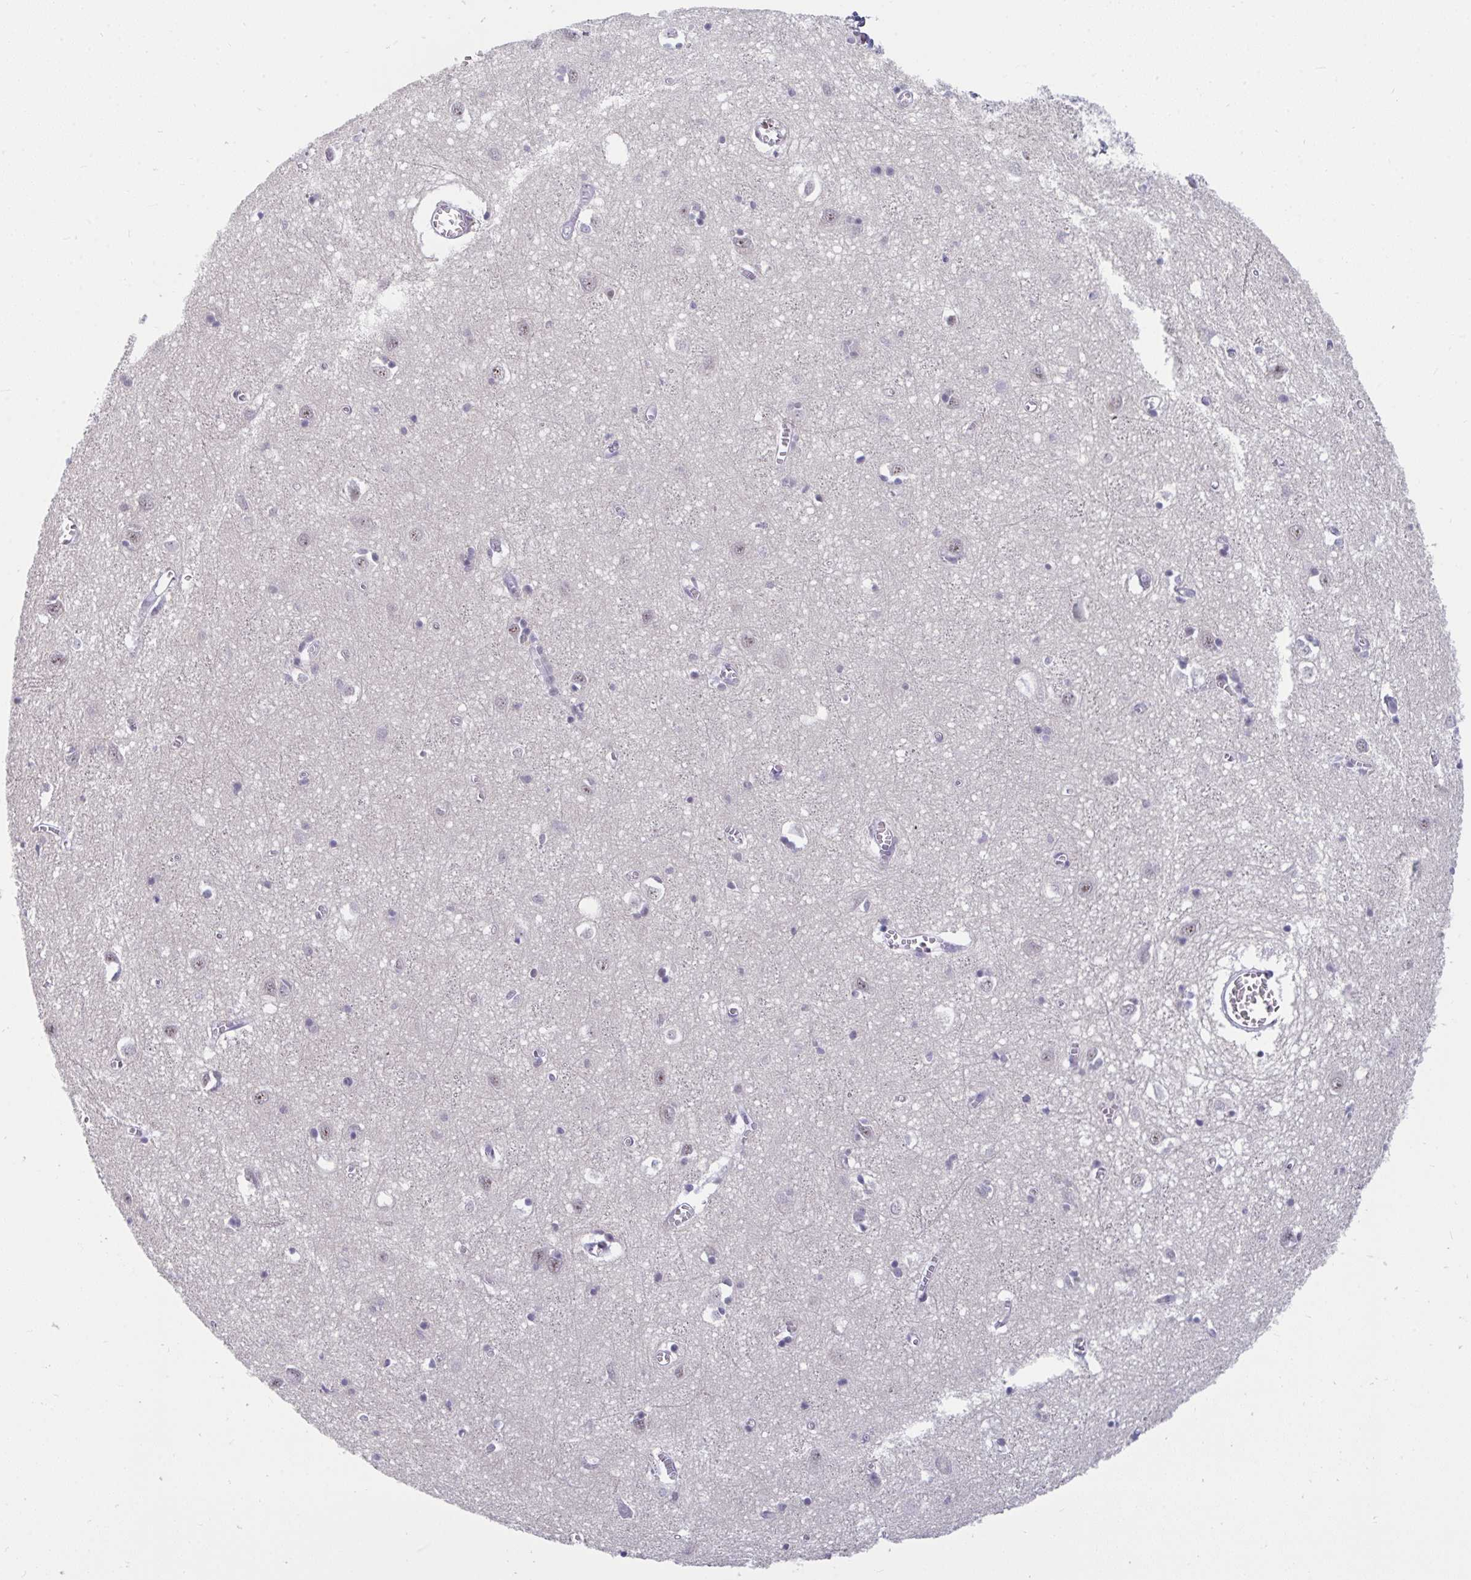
{"staining": {"intensity": "negative", "quantity": "none", "location": "none"}, "tissue": "cerebral cortex", "cell_type": "Endothelial cells", "image_type": "normal", "snomed": [{"axis": "morphology", "description": "Normal tissue, NOS"}, {"axis": "topography", "description": "Cerebral cortex"}], "caption": "IHC of normal human cerebral cortex shows no positivity in endothelial cells.", "gene": "PRR14", "patient": {"sex": "male", "age": 70}}